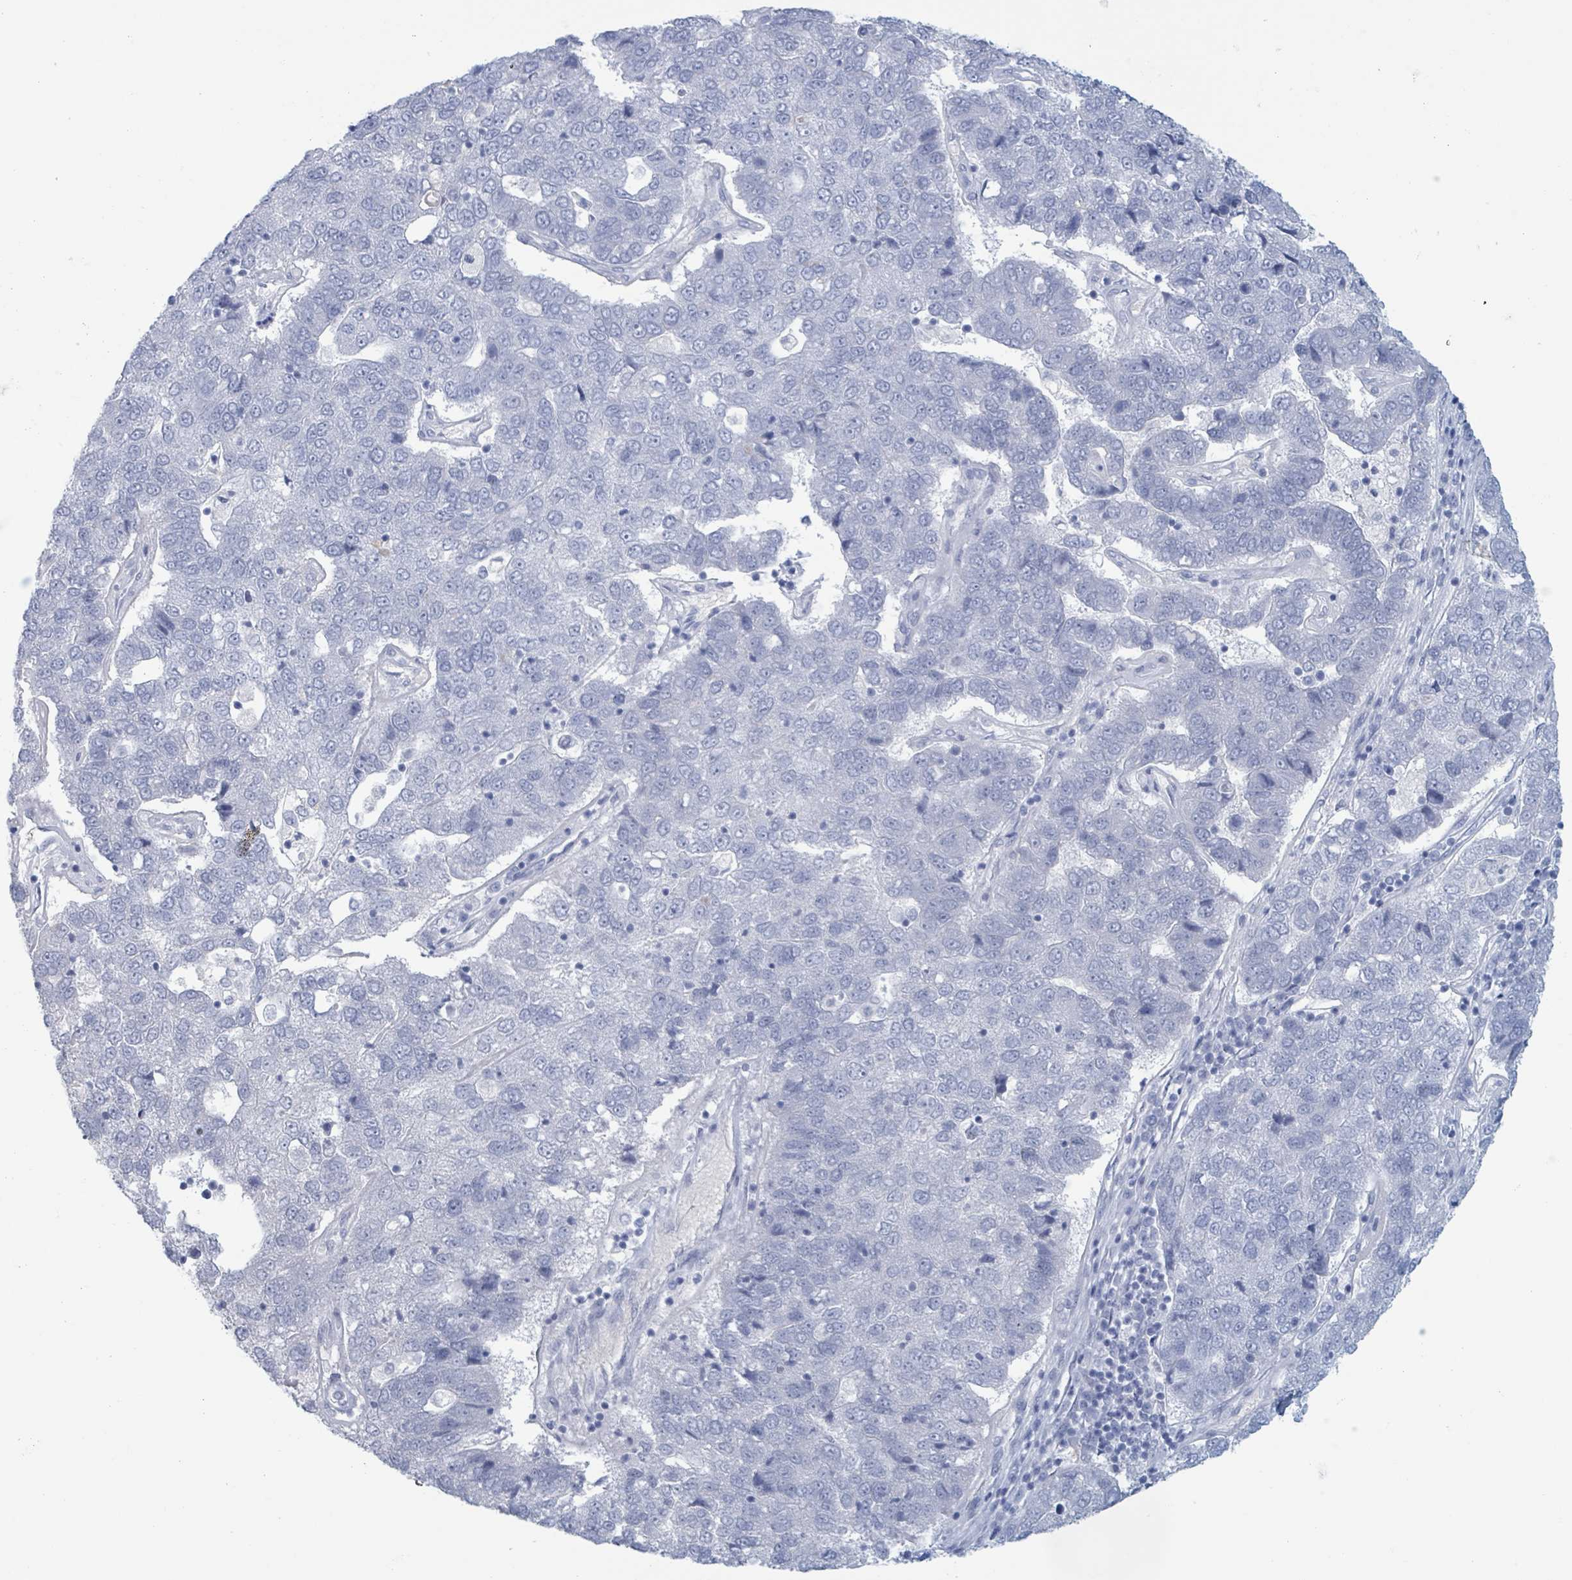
{"staining": {"intensity": "negative", "quantity": "none", "location": "none"}, "tissue": "pancreatic cancer", "cell_type": "Tumor cells", "image_type": "cancer", "snomed": [{"axis": "morphology", "description": "Adenocarcinoma, NOS"}, {"axis": "topography", "description": "Pancreas"}], "caption": "Pancreatic adenocarcinoma was stained to show a protein in brown. There is no significant staining in tumor cells. The staining is performed using DAB brown chromogen with nuclei counter-stained in using hematoxylin.", "gene": "KLK4", "patient": {"sex": "female", "age": 61}}